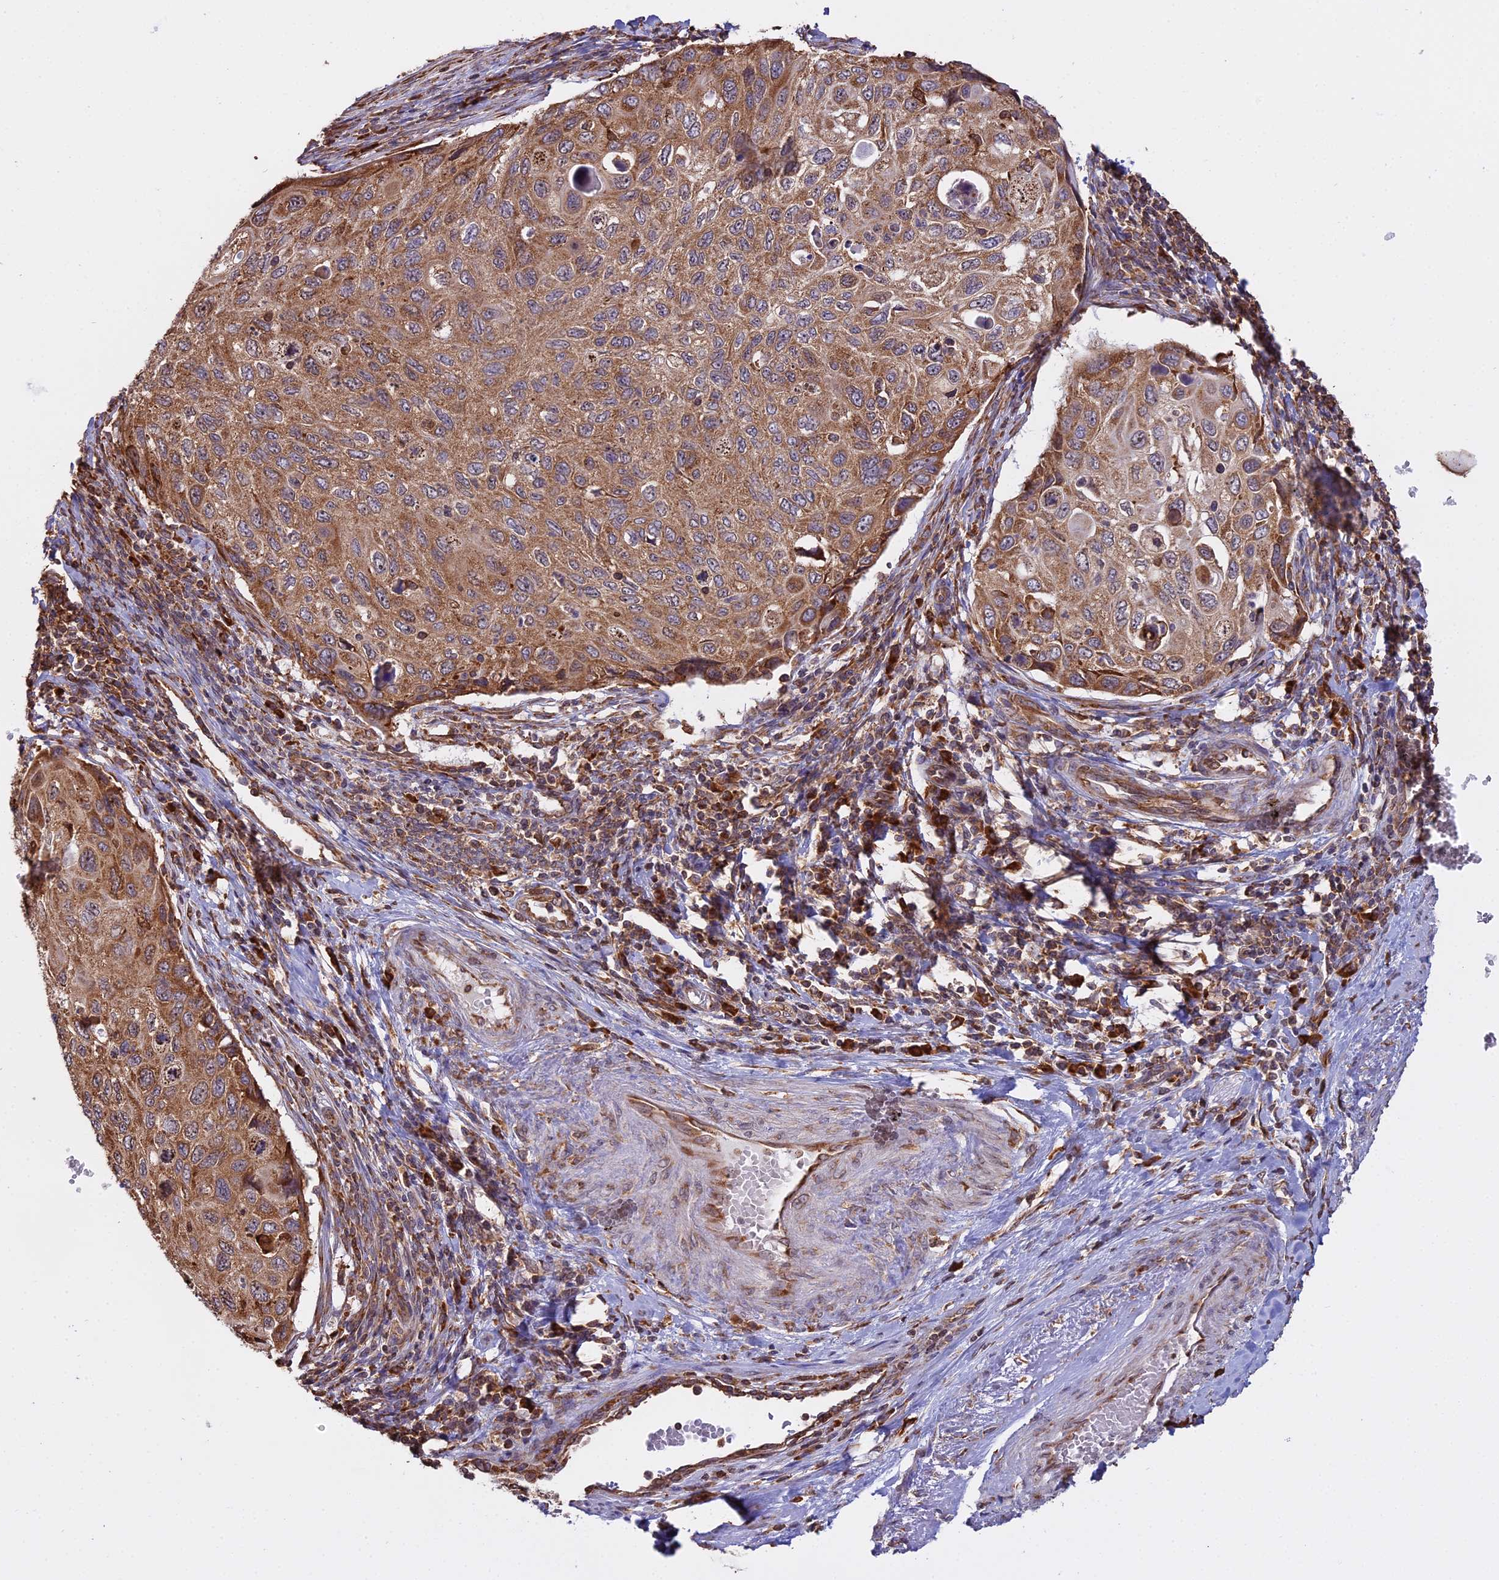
{"staining": {"intensity": "moderate", "quantity": ">75%", "location": "cytoplasmic/membranous"}, "tissue": "cervical cancer", "cell_type": "Tumor cells", "image_type": "cancer", "snomed": [{"axis": "morphology", "description": "Squamous cell carcinoma, NOS"}, {"axis": "topography", "description": "Cervix"}], "caption": "The histopathology image exhibits a brown stain indicating the presence of a protein in the cytoplasmic/membranous of tumor cells in cervical cancer.", "gene": "RPL26", "patient": {"sex": "female", "age": 70}}